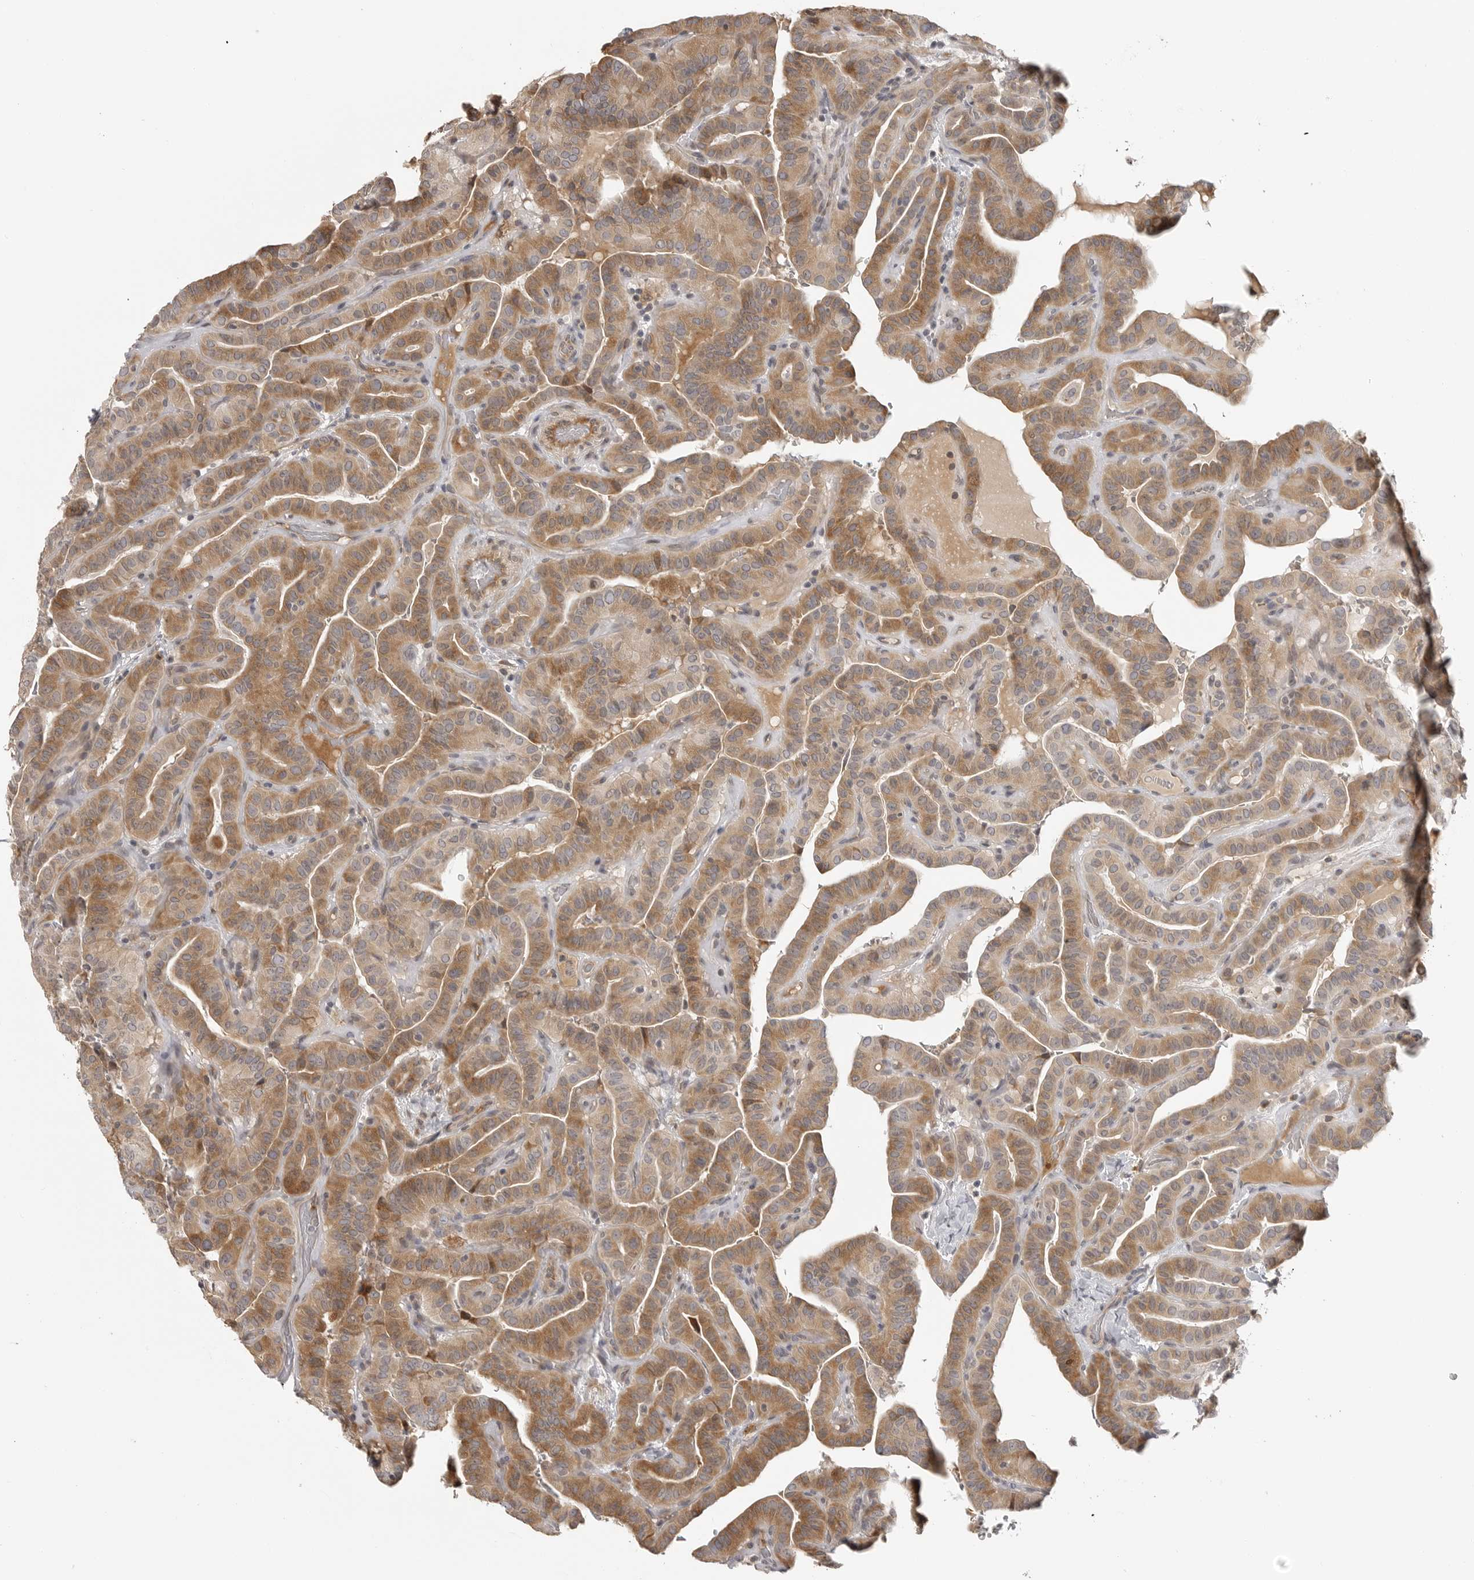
{"staining": {"intensity": "moderate", "quantity": ">75%", "location": "cytoplasmic/membranous"}, "tissue": "thyroid cancer", "cell_type": "Tumor cells", "image_type": "cancer", "snomed": [{"axis": "morphology", "description": "Papillary adenocarcinoma, NOS"}, {"axis": "topography", "description": "Thyroid gland"}], "caption": "A brown stain labels moderate cytoplasmic/membranous staining of a protein in human thyroid cancer (papillary adenocarcinoma) tumor cells.", "gene": "IDO1", "patient": {"sex": "male", "age": 77}}